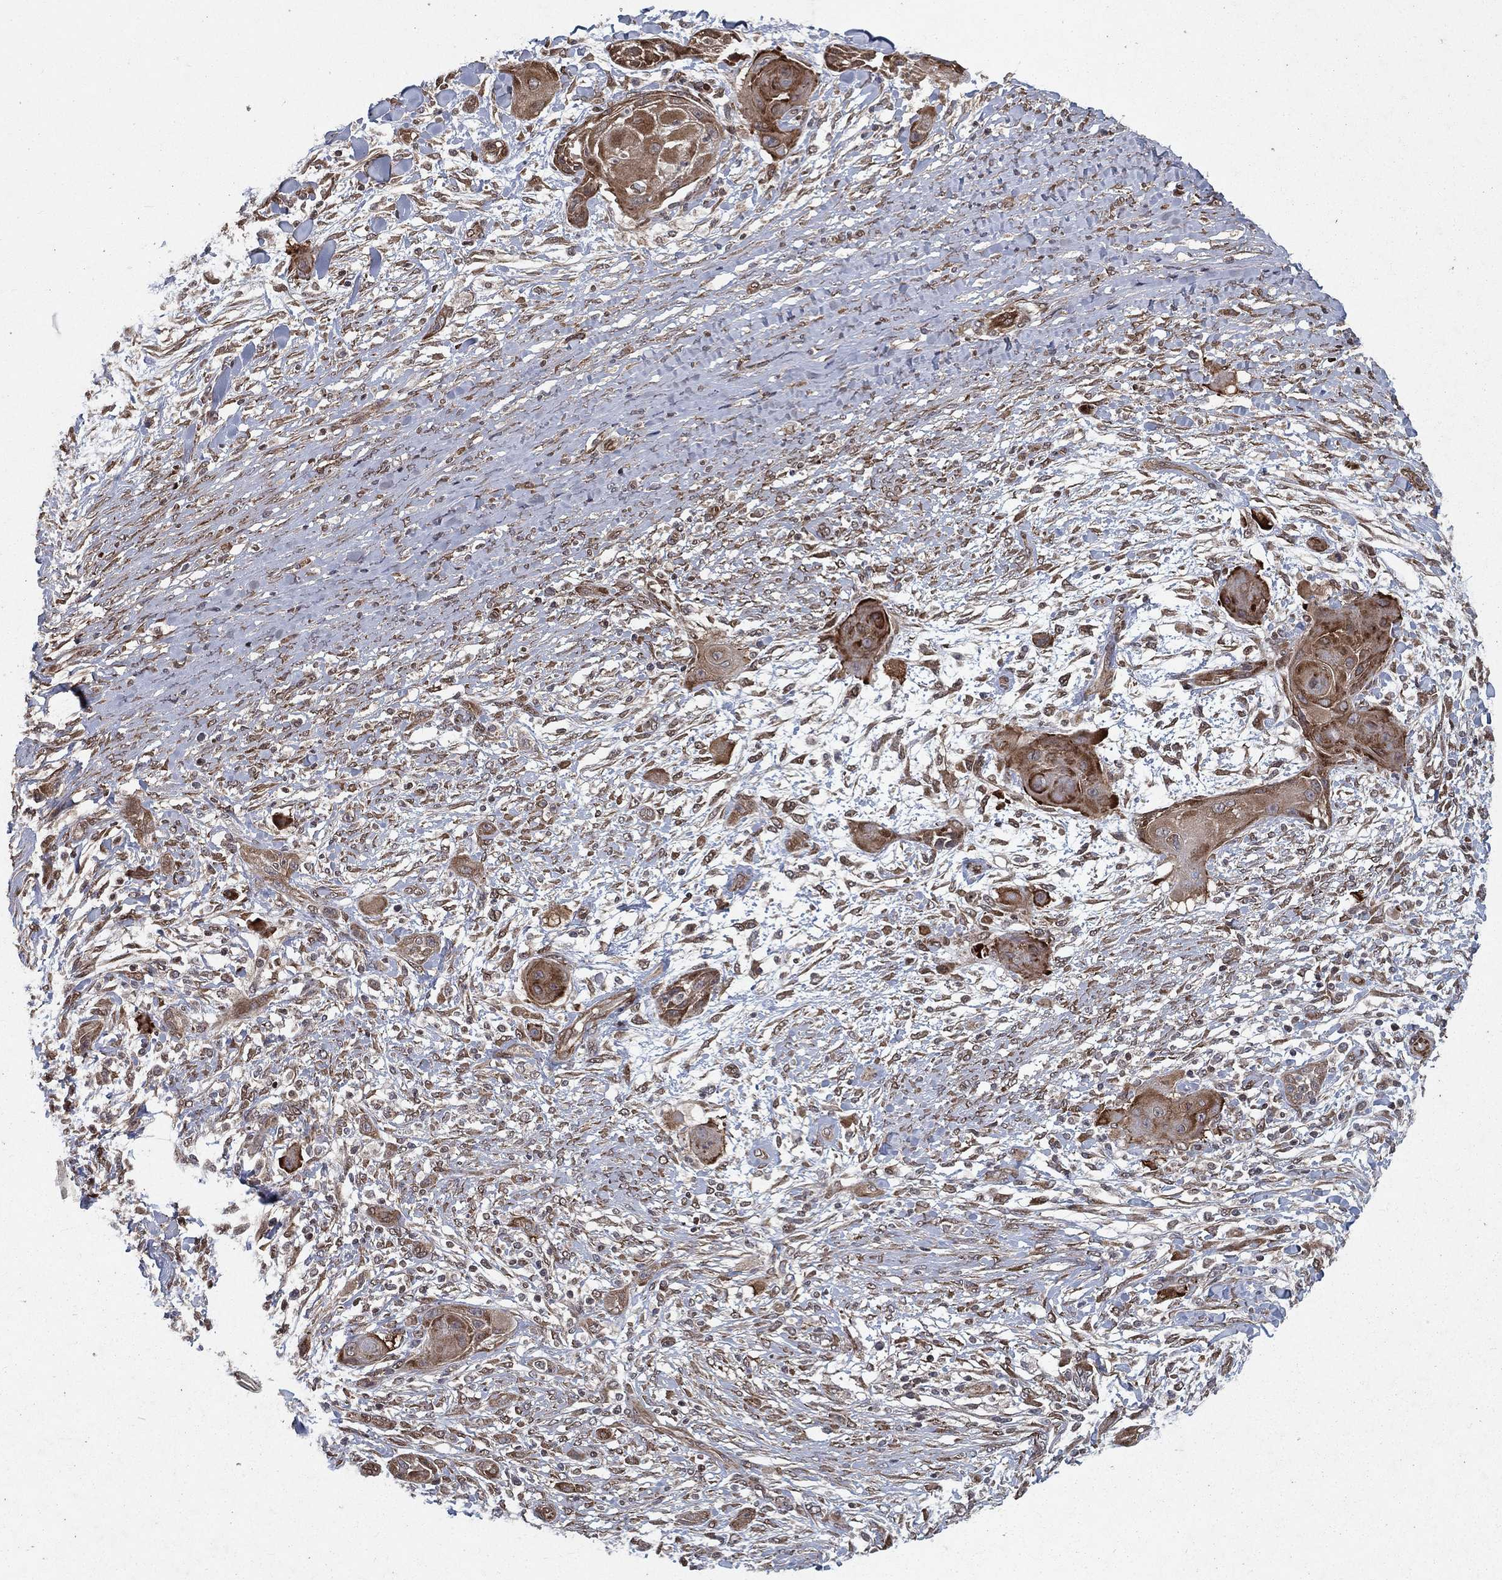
{"staining": {"intensity": "weak", "quantity": ">75%", "location": "nuclear"}, "tissue": "skin cancer", "cell_type": "Tumor cells", "image_type": "cancer", "snomed": [{"axis": "morphology", "description": "Squamous cell carcinoma, NOS"}, {"axis": "topography", "description": "Skin"}], "caption": "Squamous cell carcinoma (skin) stained with a brown dye shows weak nuclear positive positivity in approximately >75% of tumor cells.", "gene": "CERS2", "patient": {"sex": "male", "age": 62}}